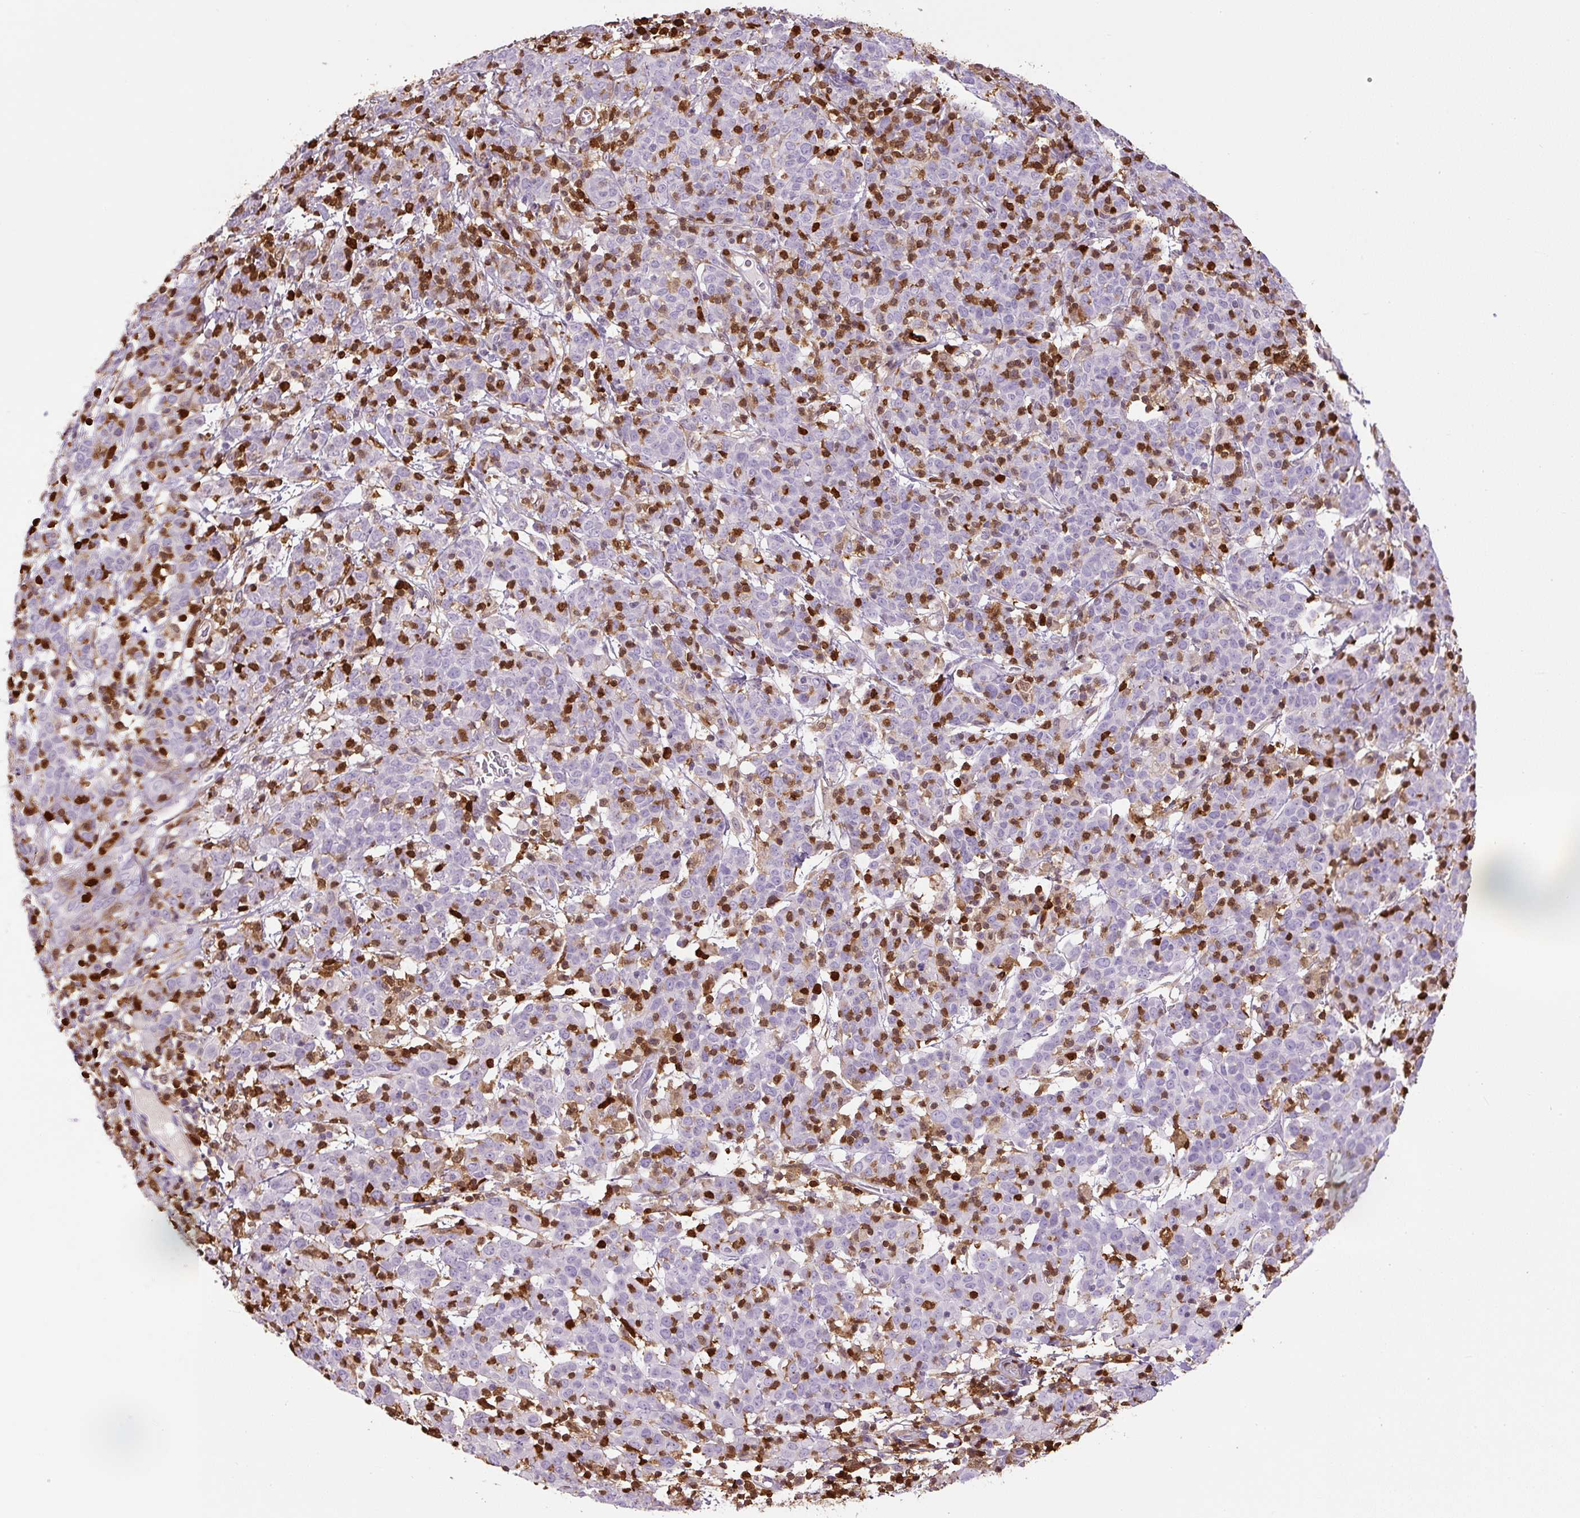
{"staining": {"intensity": "negative", "quantity": "none", "location": "none"}, "tissue": "cervical cancer", "cell_type": "Tumor cells", "image_type": "cancer", "snomed": [{"axis": "morphology", "description": "Squamous cell carcinoma, NOS"}, {"axis": "topography", "description": "Cervix"}], "caption": "This is an immunohistochemistry (IHC) histopathology image of cervical squamous cell carcinoma. There is no expression in tumor cells.", "gene": "S100A4", "patient": {"sex": "female", "age": 67}}